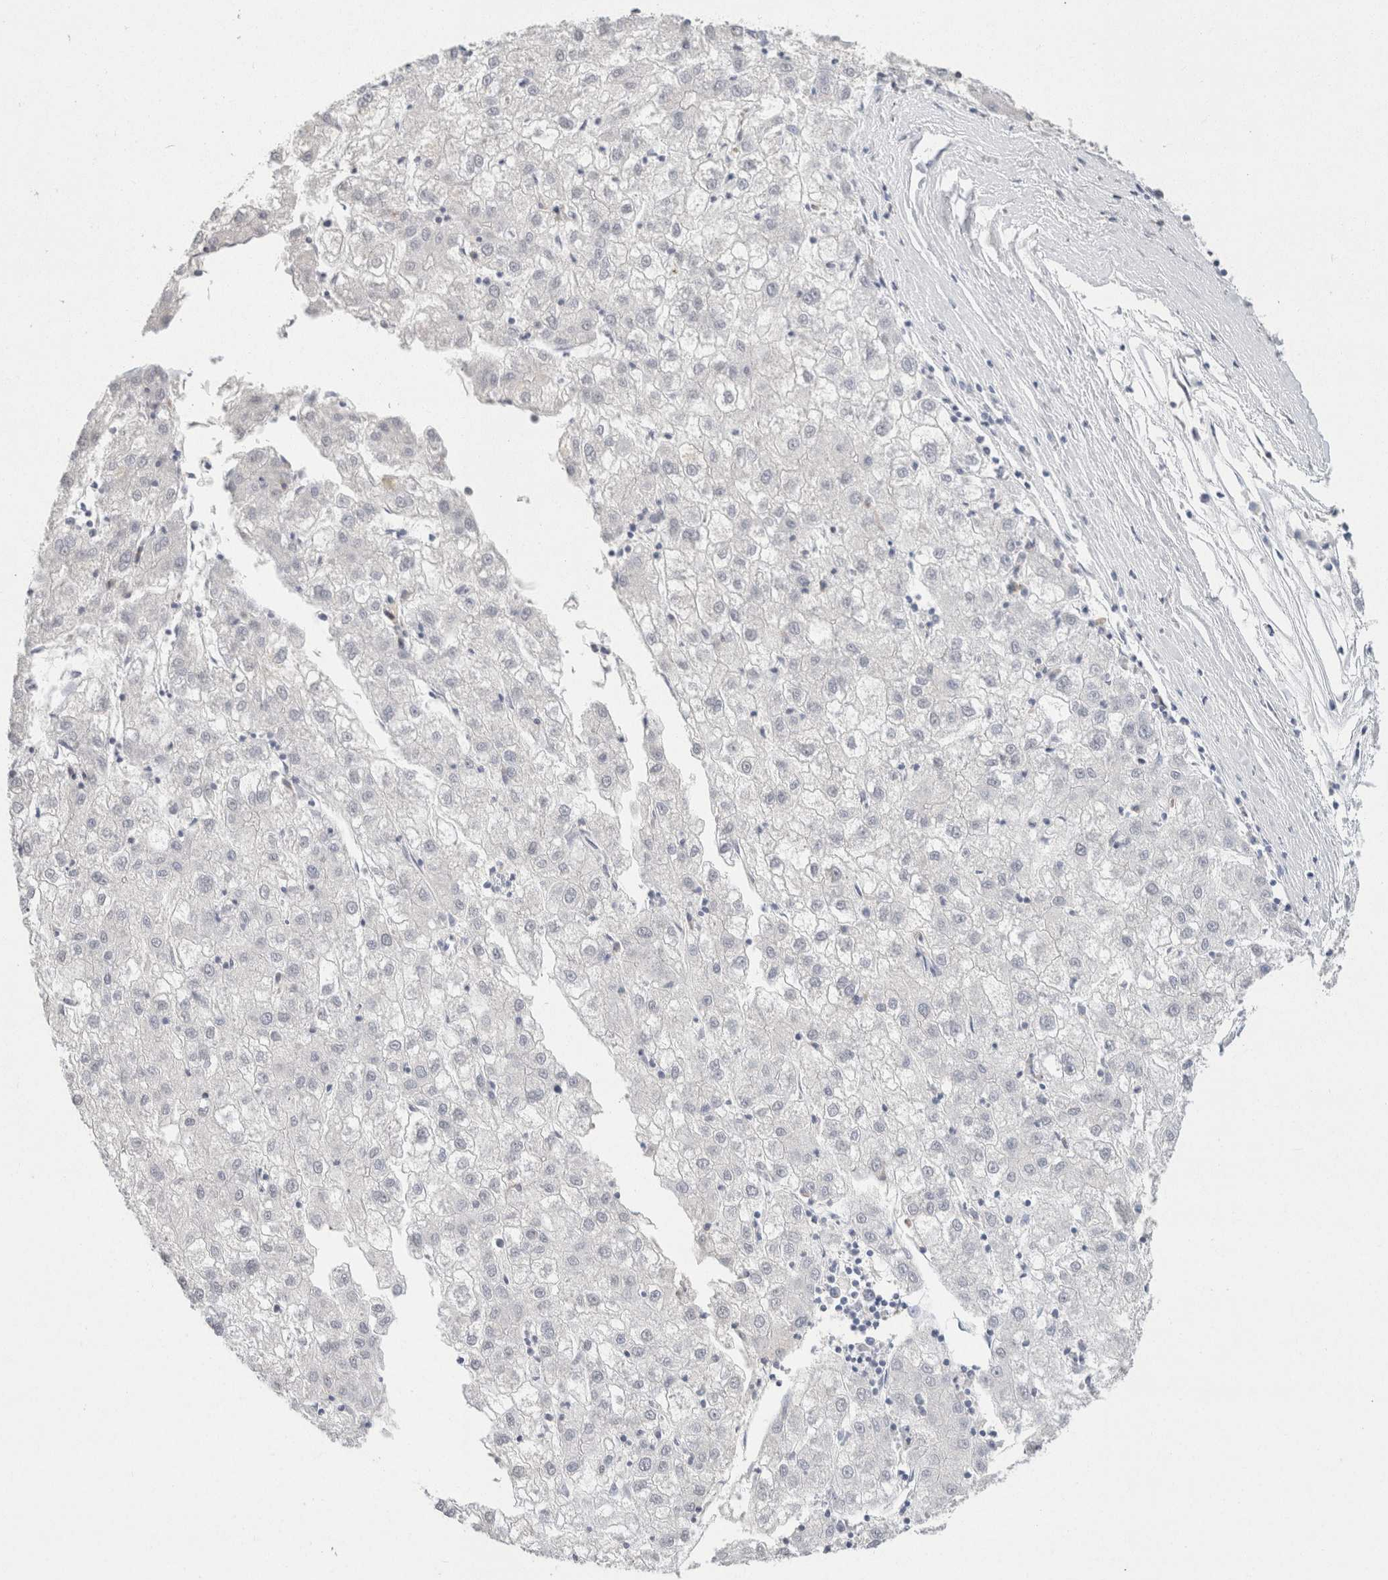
{"staining": {"intensity": "negative", "quantity": "none", "location": "none"}, "tissue": "liver cancer", "cell_type": "Tumor cells", "image_type": "cancer", "snomed": [{"axis": "morphology", "description": "Carcinoma, Hepatocellular, NOS"}, {"axis": "topography", "description": "Liver"}], "caption": "Liver cancer was stained to show a protein in brown. There is no significant positivity in tumor cells.", "gene": "CD80", "patient": {"sex": "male", "age": 72}}